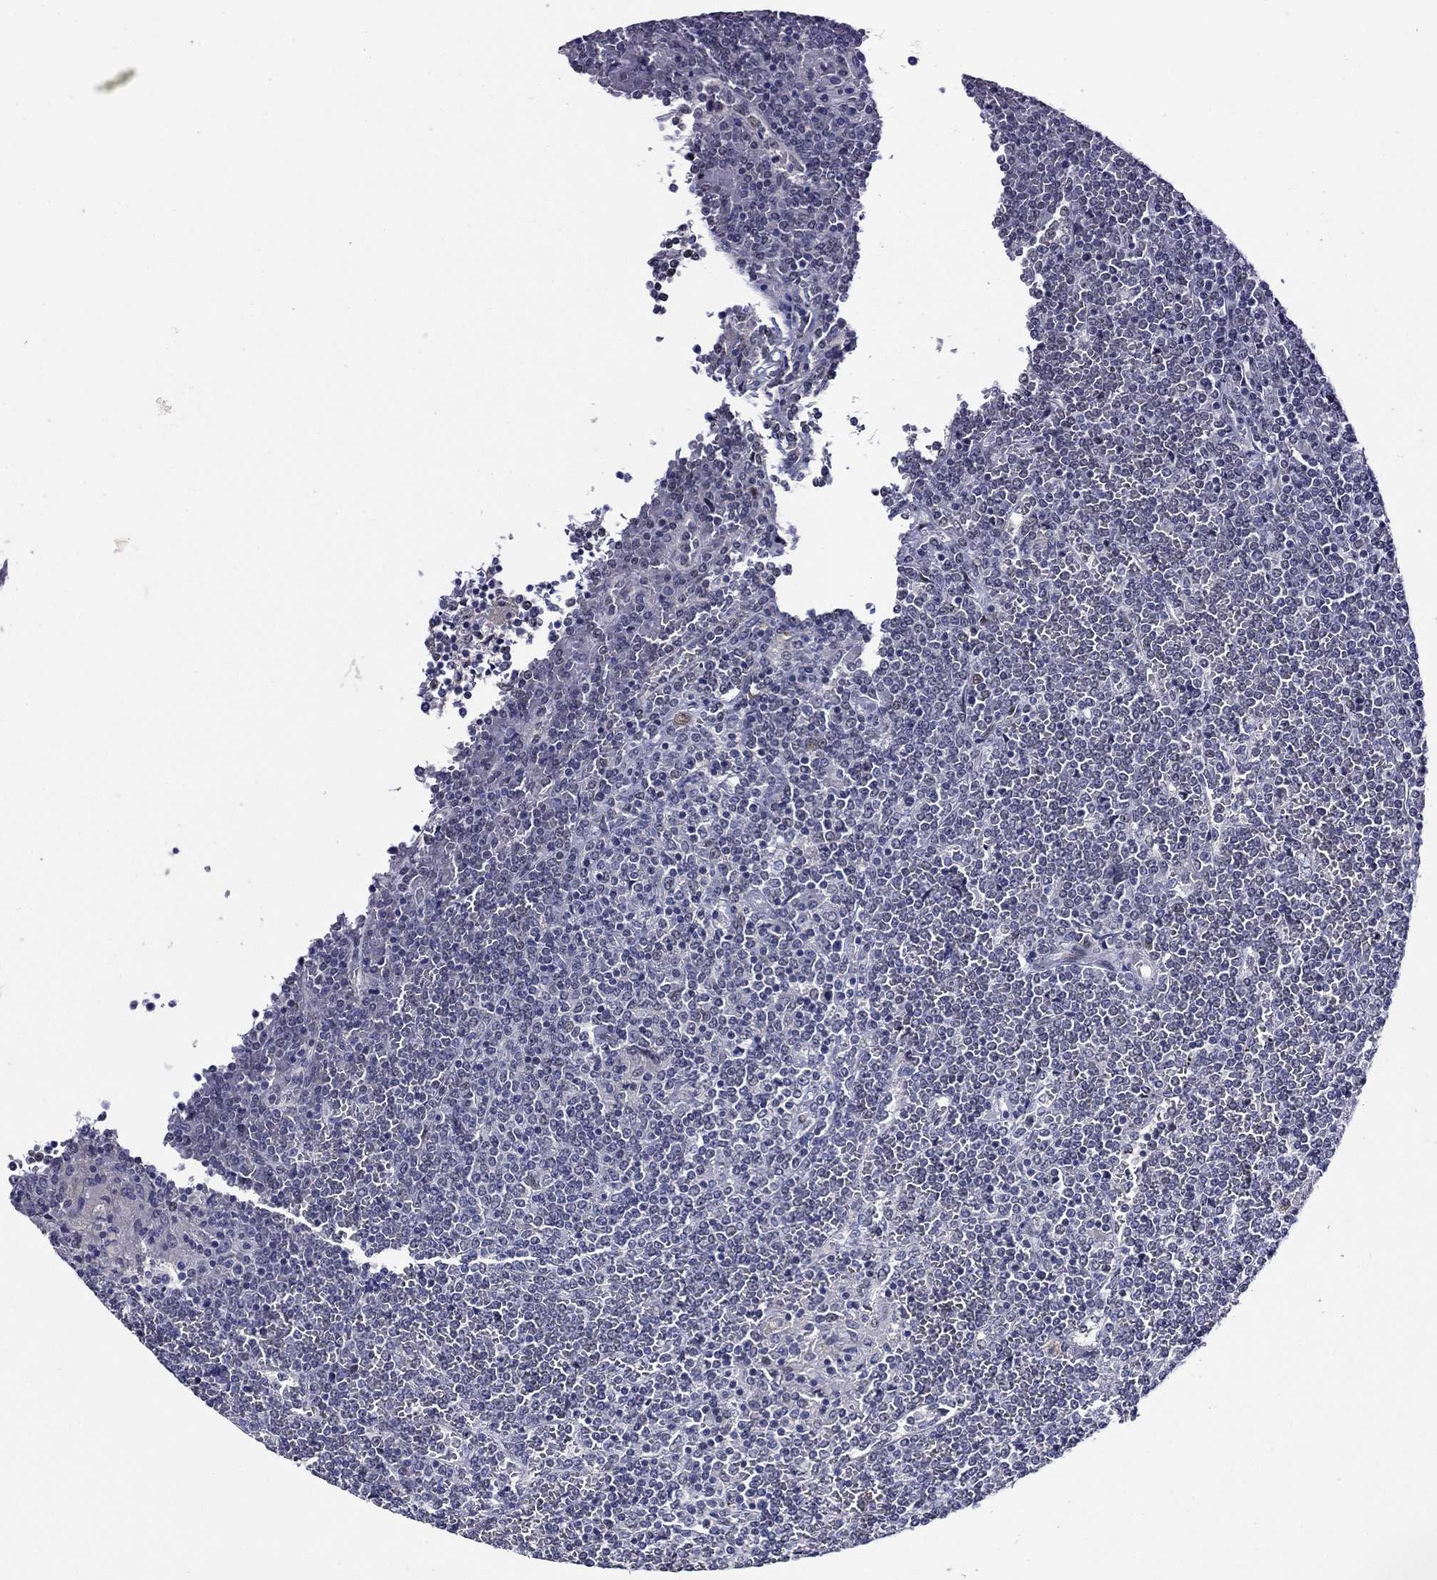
{"staining": {"intensity": "negative", "quantity": "none", "location": "none"}, "tissue": "lymphoma", "cell_type": "Tumor cells", "image_type": "cancer", "snomed": [{"axis": "morphology", "description": "Malignant lymphoma, non-Hodgkin's type, Low grade"}, {"axis": "topography", "description": "Spleen"}], "caption": "An immunohistochemistry photomicrograph of malignant lymphoma, non-Hodgkin's type (low-grade) is shown. There is no staining in tumor cells of malignant lymphoma, non-Hodgkin's type (low-grade). (Brightfield microscopy of DAB immunohistochemistry at high magnification).", "gene": "GATA2", "patient": {"sex": "female", "age": 19}}